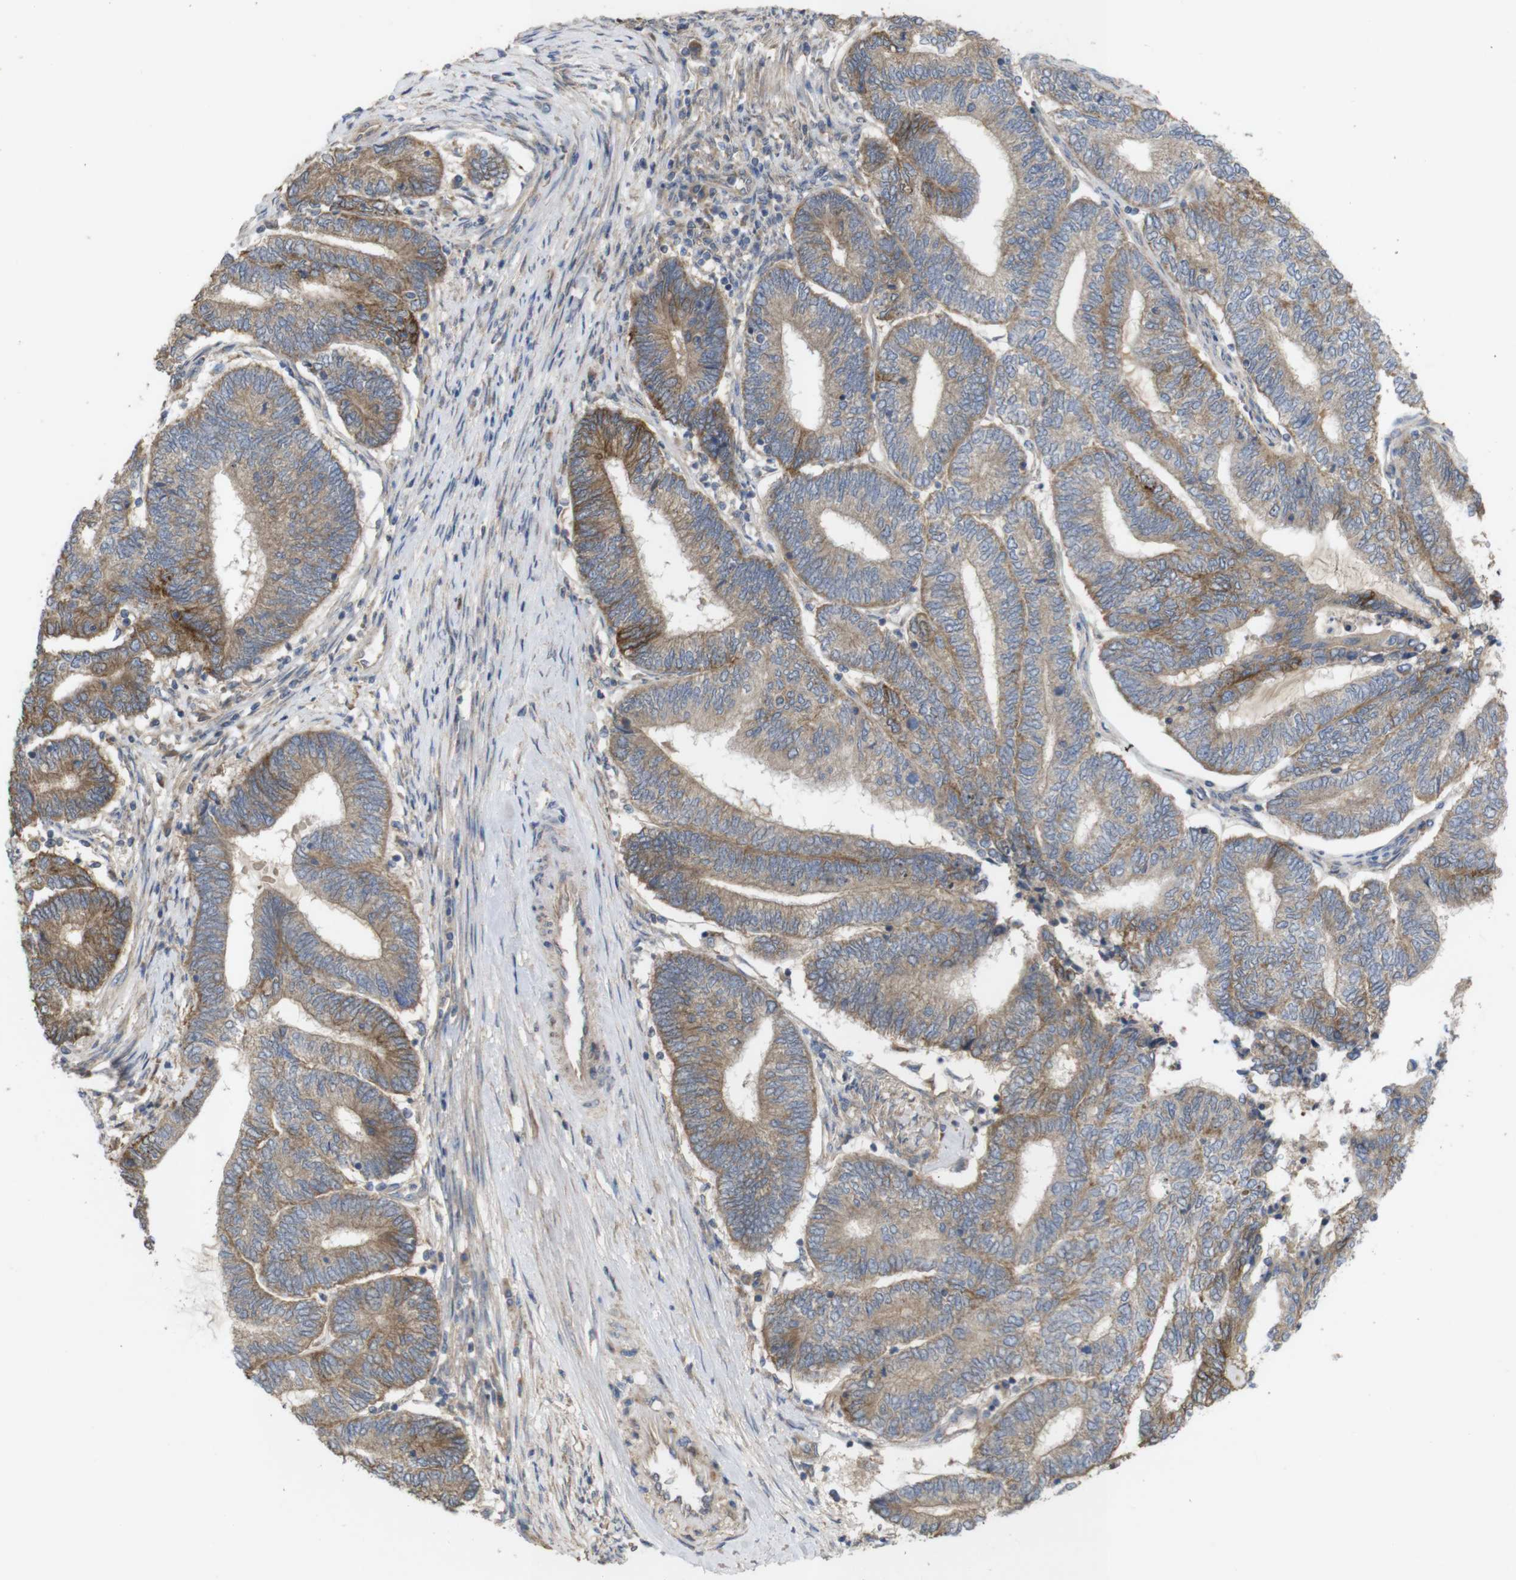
{"staining": {"intensity": "weak", "quantity": ">75%", "location": "cytoplasmic/membranous"}, "tissue": "endometrial cancer", "cell_type": "Tumor cells", "image_type": "cancer", "snomed": [{"axis": "morphology", "description": "Adenocarcinoma, NOS"}, {"axis": "topography", "description": "Uterus"}, {"axis": "topography", "description": "Endometrium"}], "caption": "Tumor cells demonstrate weak cytoplasmic/membranous staining in about >75% of cells in endometrial cancer (adenocarcinoma).", "gene": "KCNS3", "patient": {"sex": "female", "age": 70}}